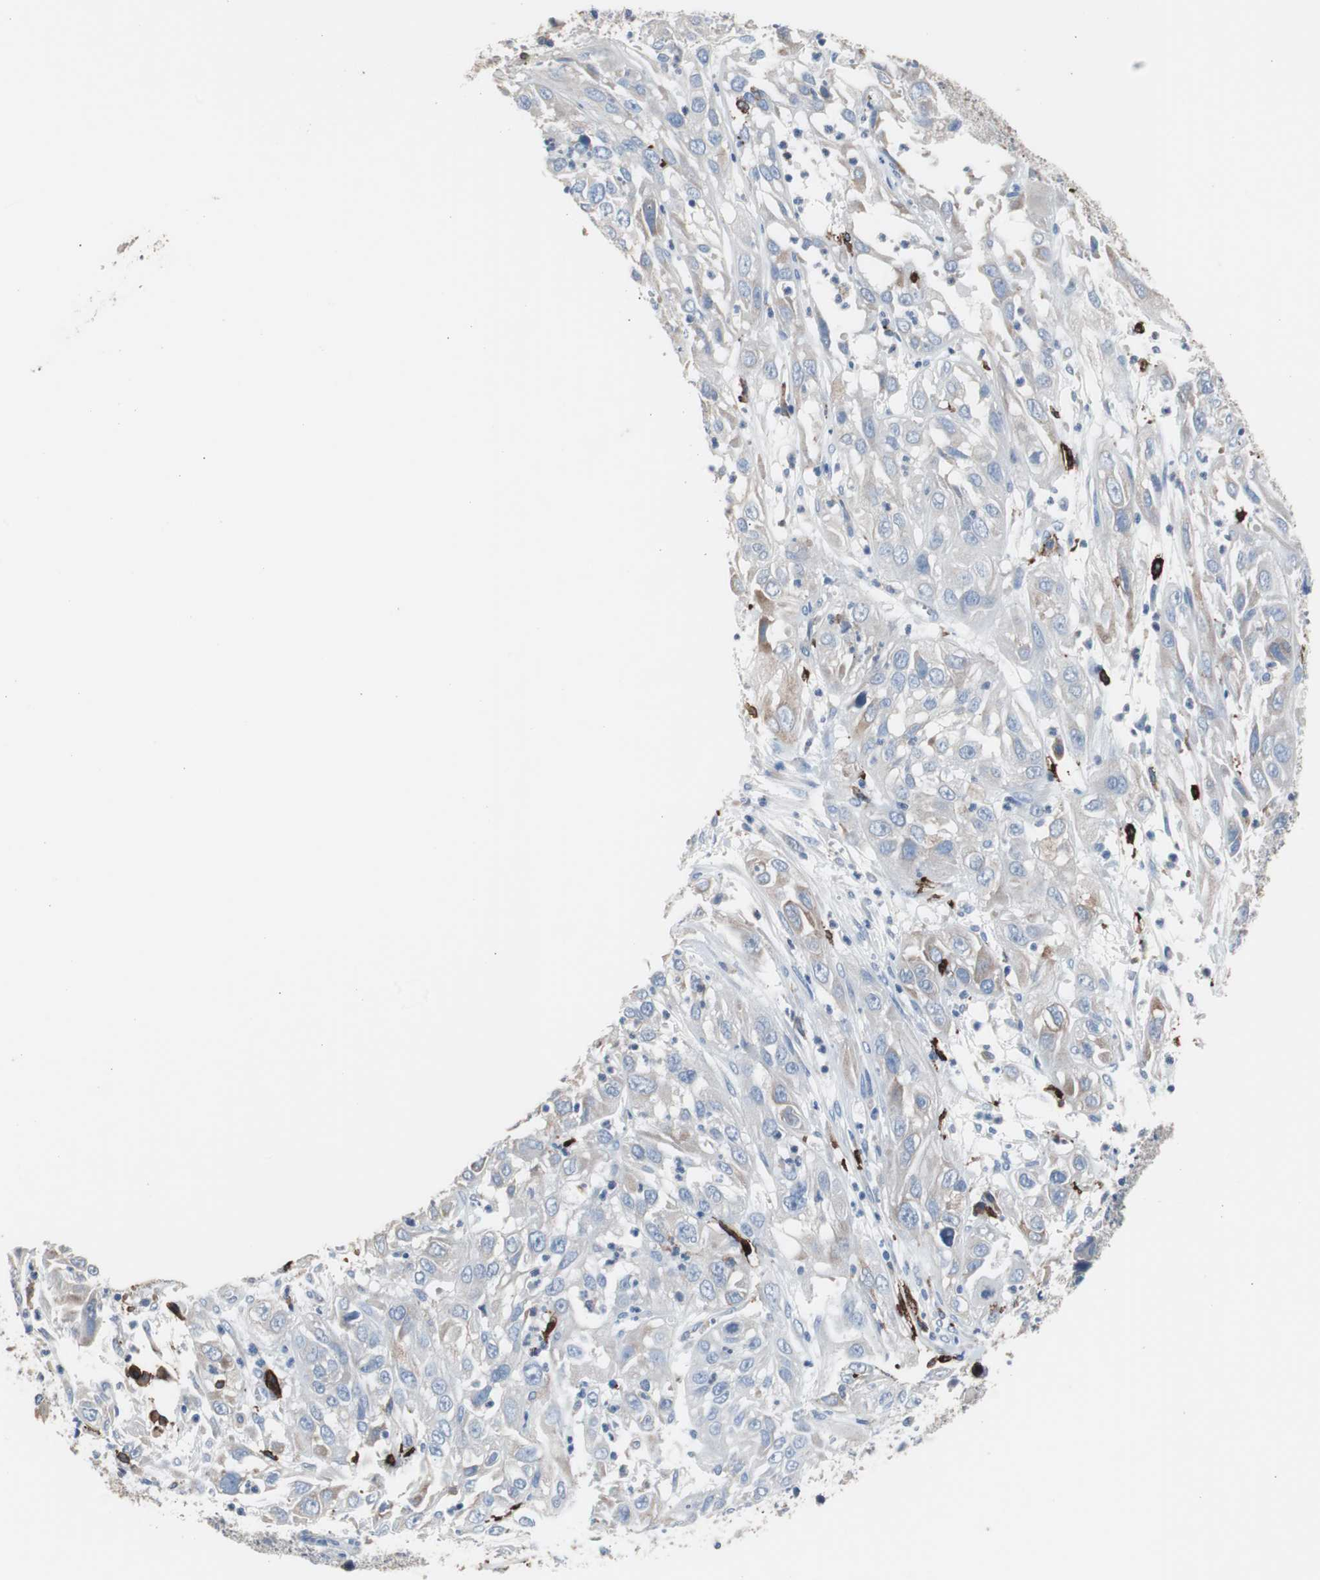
{"staining": {"intensity": "negative", "quantity": "none", "location": "none"}, "tissue": "cervical cancer", "cell_type": "Tumor cells", "image_type": "cancer", "snomed": [{"axis": "morphology", "description": "Squamous cell carcinoma, NOS"}, {"axis": "topography", "description": "Cervix"}], "caption": "The micrograph exhibits no staining of tumor cells in cervical cancer. The staining is performed using DAB brown chromogen with nuclei counter-stained in using hematoxylin.", "gene": "FCGR2B", "patient": {"sex": "female", "age": 32}}